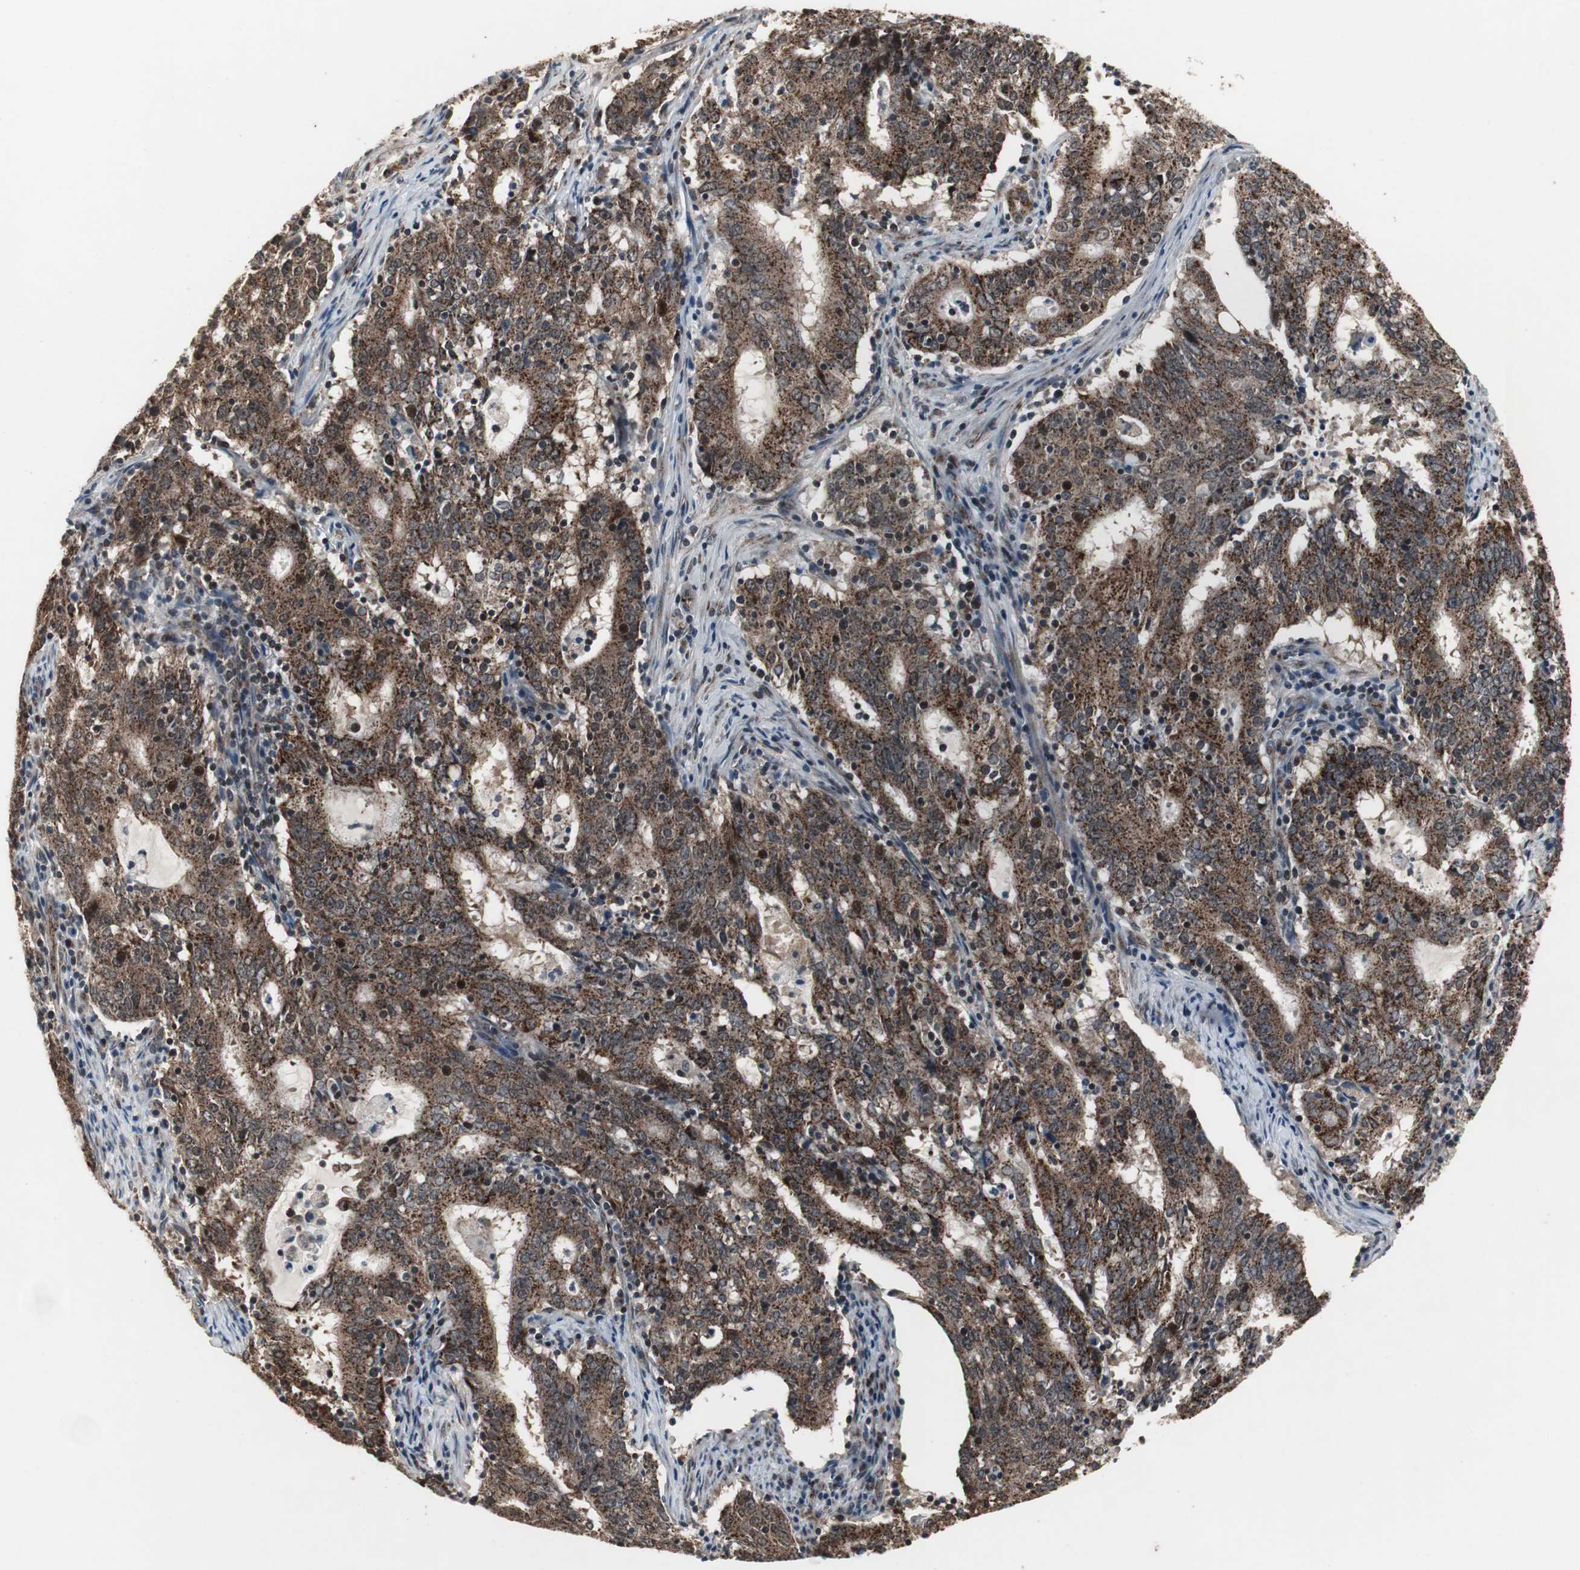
{"staining": {"intensity": "strong", "quantity": ">75%", "location": "cytoplasmic/membranous"}, "tissue": "cervical cancer", "cell_type": "Tumor cells", "image_type": "cancer", "snomed": [{"axis": "morphology", "description": "Adenocarcinoma, NOS"}, {"axis": "topography", "description": "Cervix"}], "caption": "This is an image of immunohistochemistry staining of cervical adenocarcinoma, which shows strong expression in the cytoplasmic/membranous of tumor cells.", "gene": "MRPL40", "patient": {"sex": "female", "age": 44}}